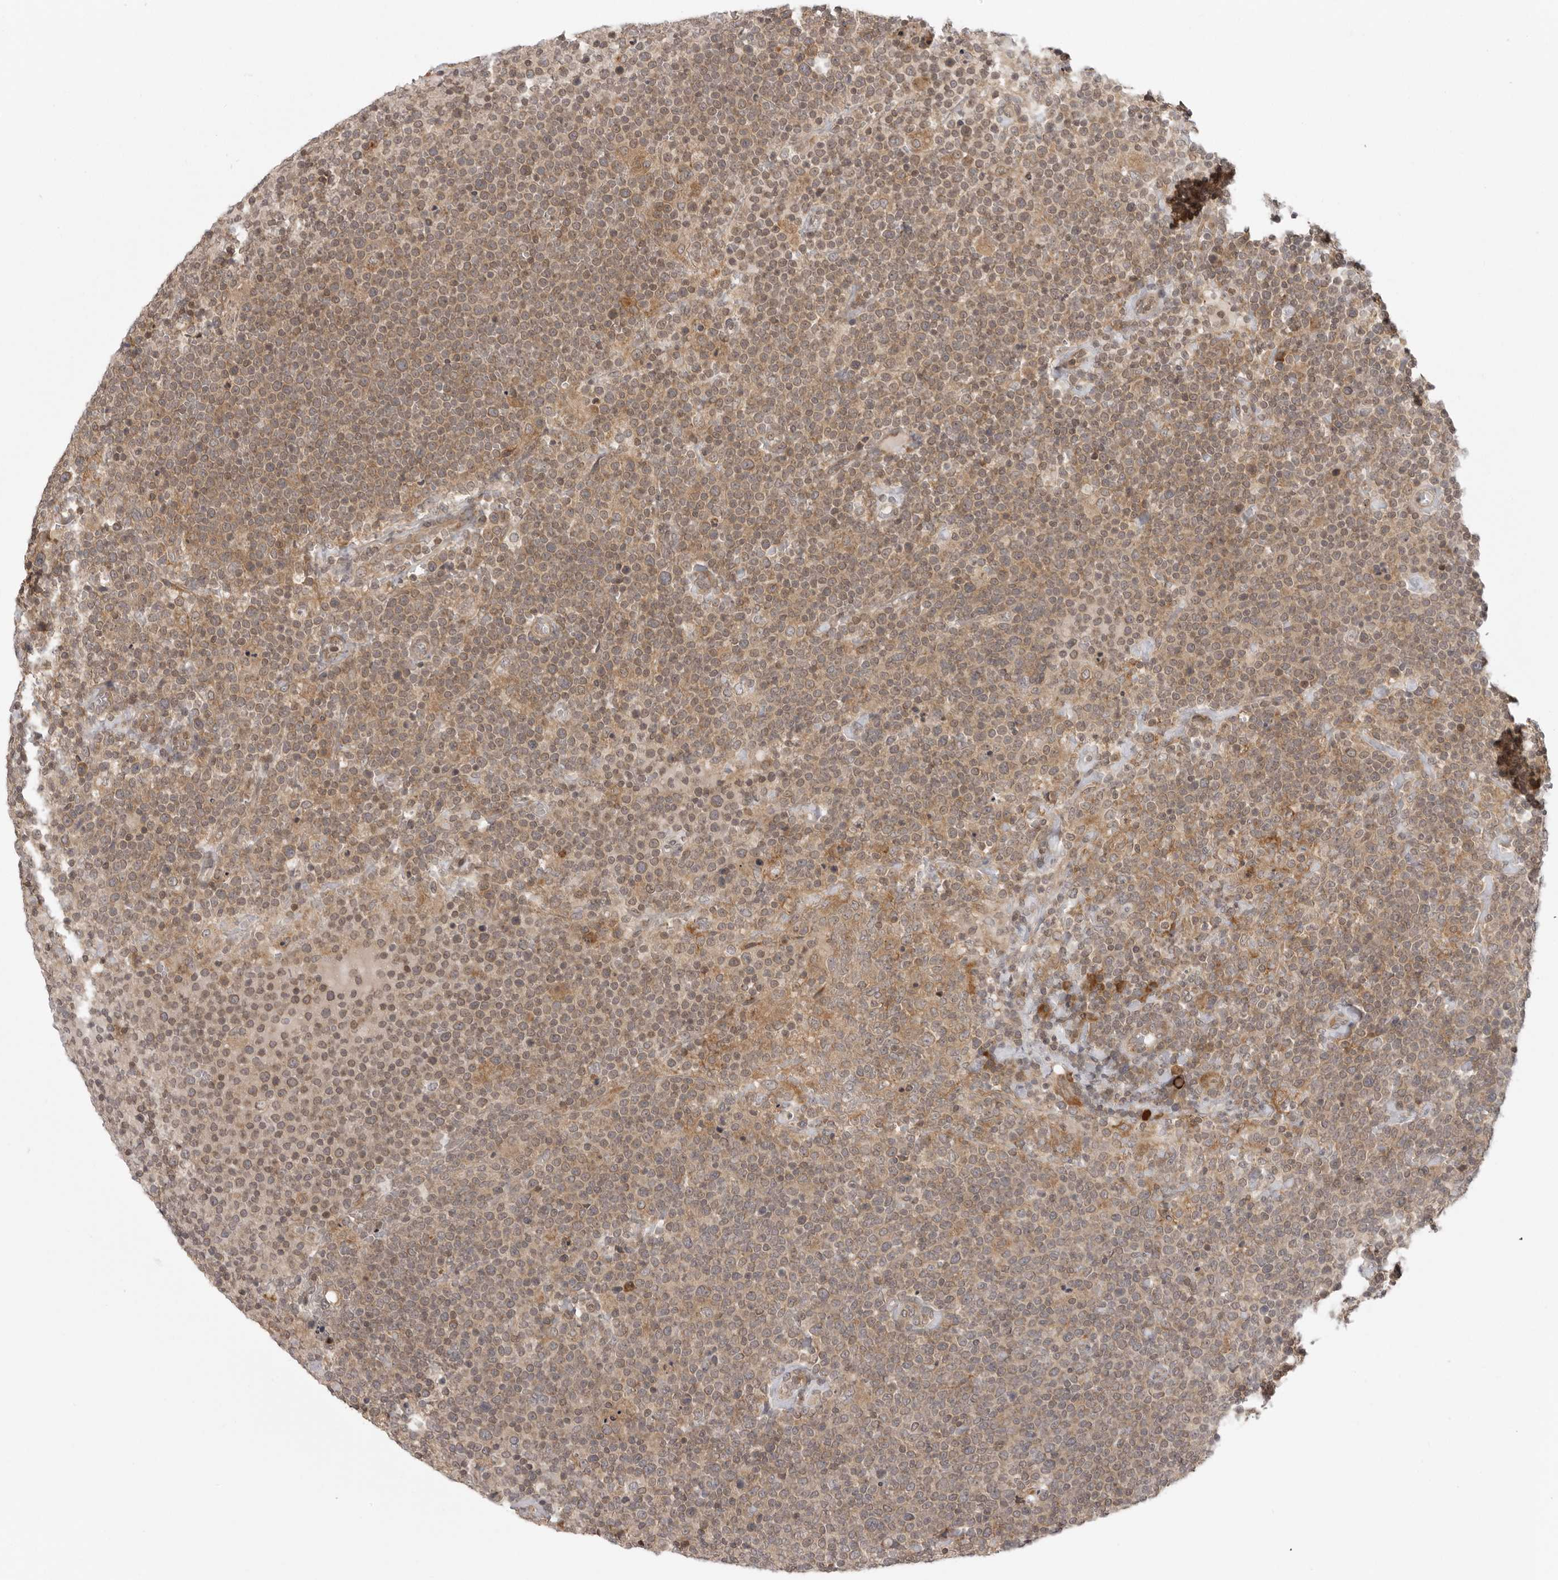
{"staining": {"intensity": "weak", "quantity": ">75%", "location": "cytoplasmic/membranous,nuclear"}, "tissue": "lymphoma", "cell_type": "Tumor cells", "image_type": "cancer", "snomed": [{"axis": "morphology", "description": "Malignant lymphoma, non-Hodgkin's type, High grade"}, {"axis": "topography", "description": "Lymph node"}], "caption": "Immunohistochemical staining of lymphoma exhibits low levels of weak cytoplasmic/membranous and nuclear positivity in approximately >75% of tumor cells.", "gene": "PRRC2A", "patient": {"sex": "male", "age": 61}}